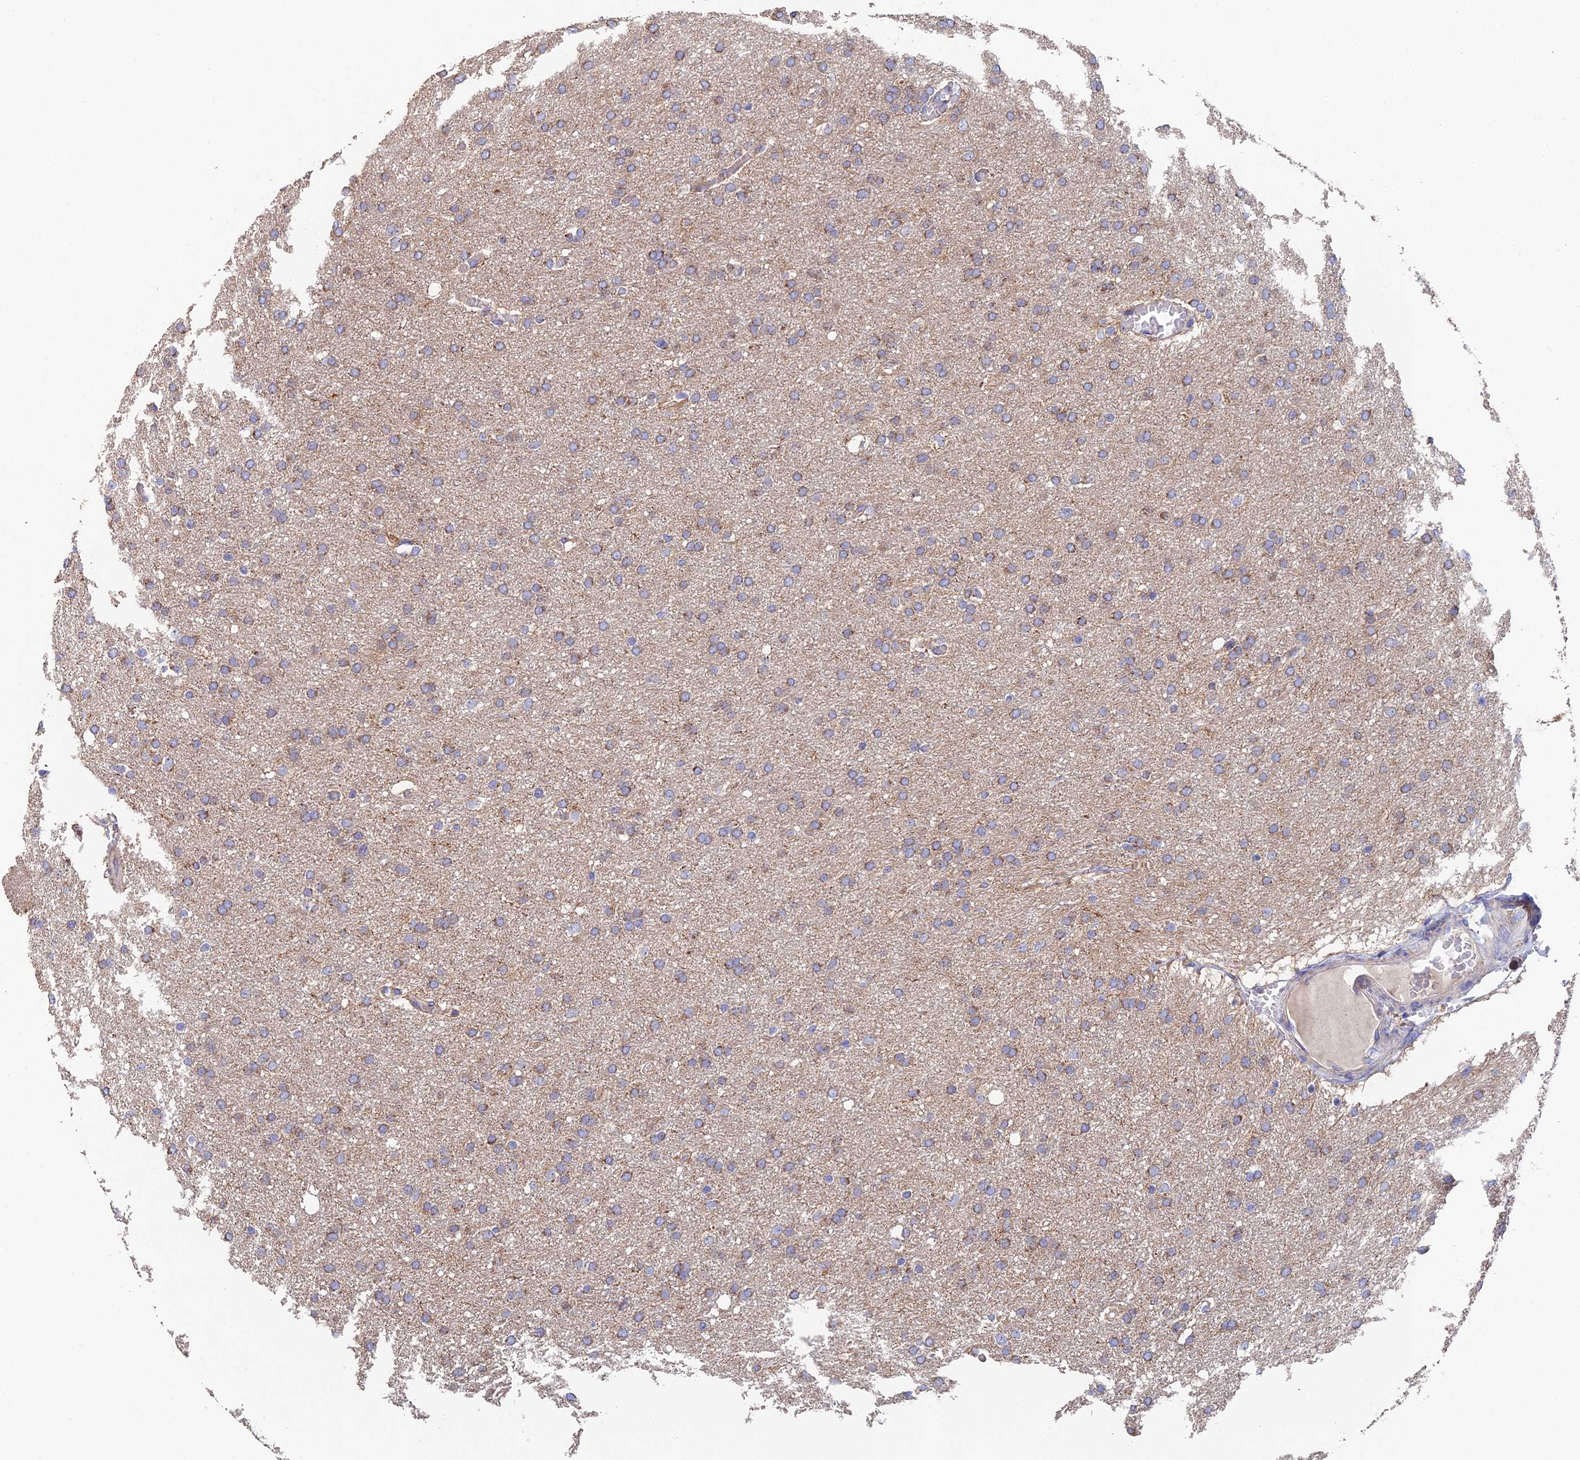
{"staining": {"intensity": "weak", "quantity": ">75%", "location": "cytoplasmic/membranous"}, "tissue": "glioma", "cell_type": "Tumor cells", "image_type": "cancer", "snomed": [{"axis": "morphology", "description": "Glioma, malignant, High grade"}, {"axis": "topography", "description": "Cerebral cortex"}], "caption": "Tumor cells show low levels of weak cytoplasmic/membranous expression in approximately >75% of cells in human malignant glioma (high-grade).", "gene": "ECSIT", "patient": {"sex": "female", "age": 36}}